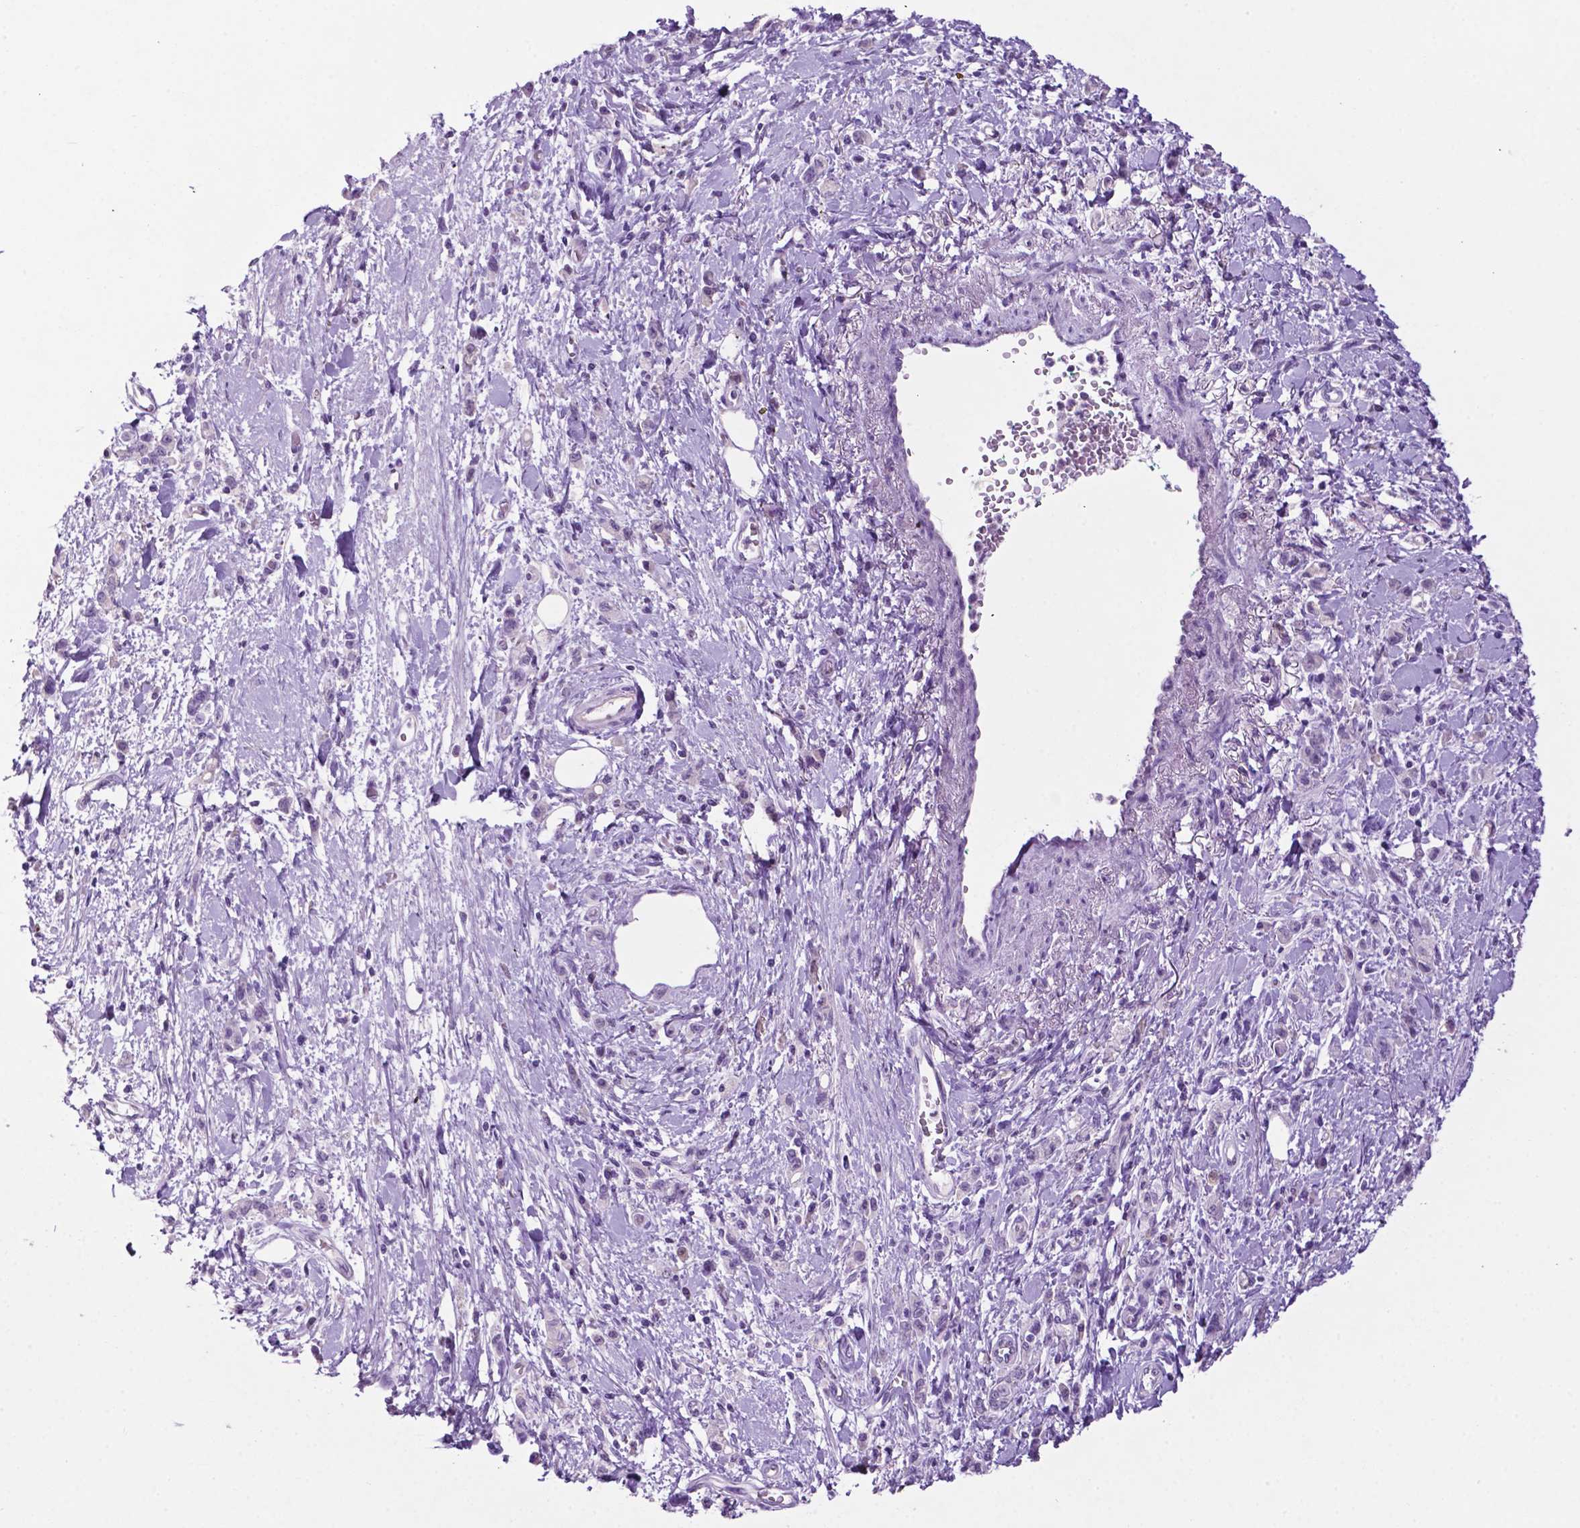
{"staining": {"intensity": "negative", "quantity": "none", "location": "none"}, "tissue": "stomach cancer", "cell_type": "Tumor cells", "image_type": "cancer", "snomed": [{"axis": "morphology", "description": "Adenocarcinoma, NOS"}, {"axis": "topography", "description": "Stomach"}], "caption": "Immunohistochemical staining of stomach cancer reveals no significant staining in tumor cells. (DAB immunohistochemistry visualized using brightfield microscopy, high magnification).", "gene": "PHGR1", "patient": {"sex": "male", "age": 77}}